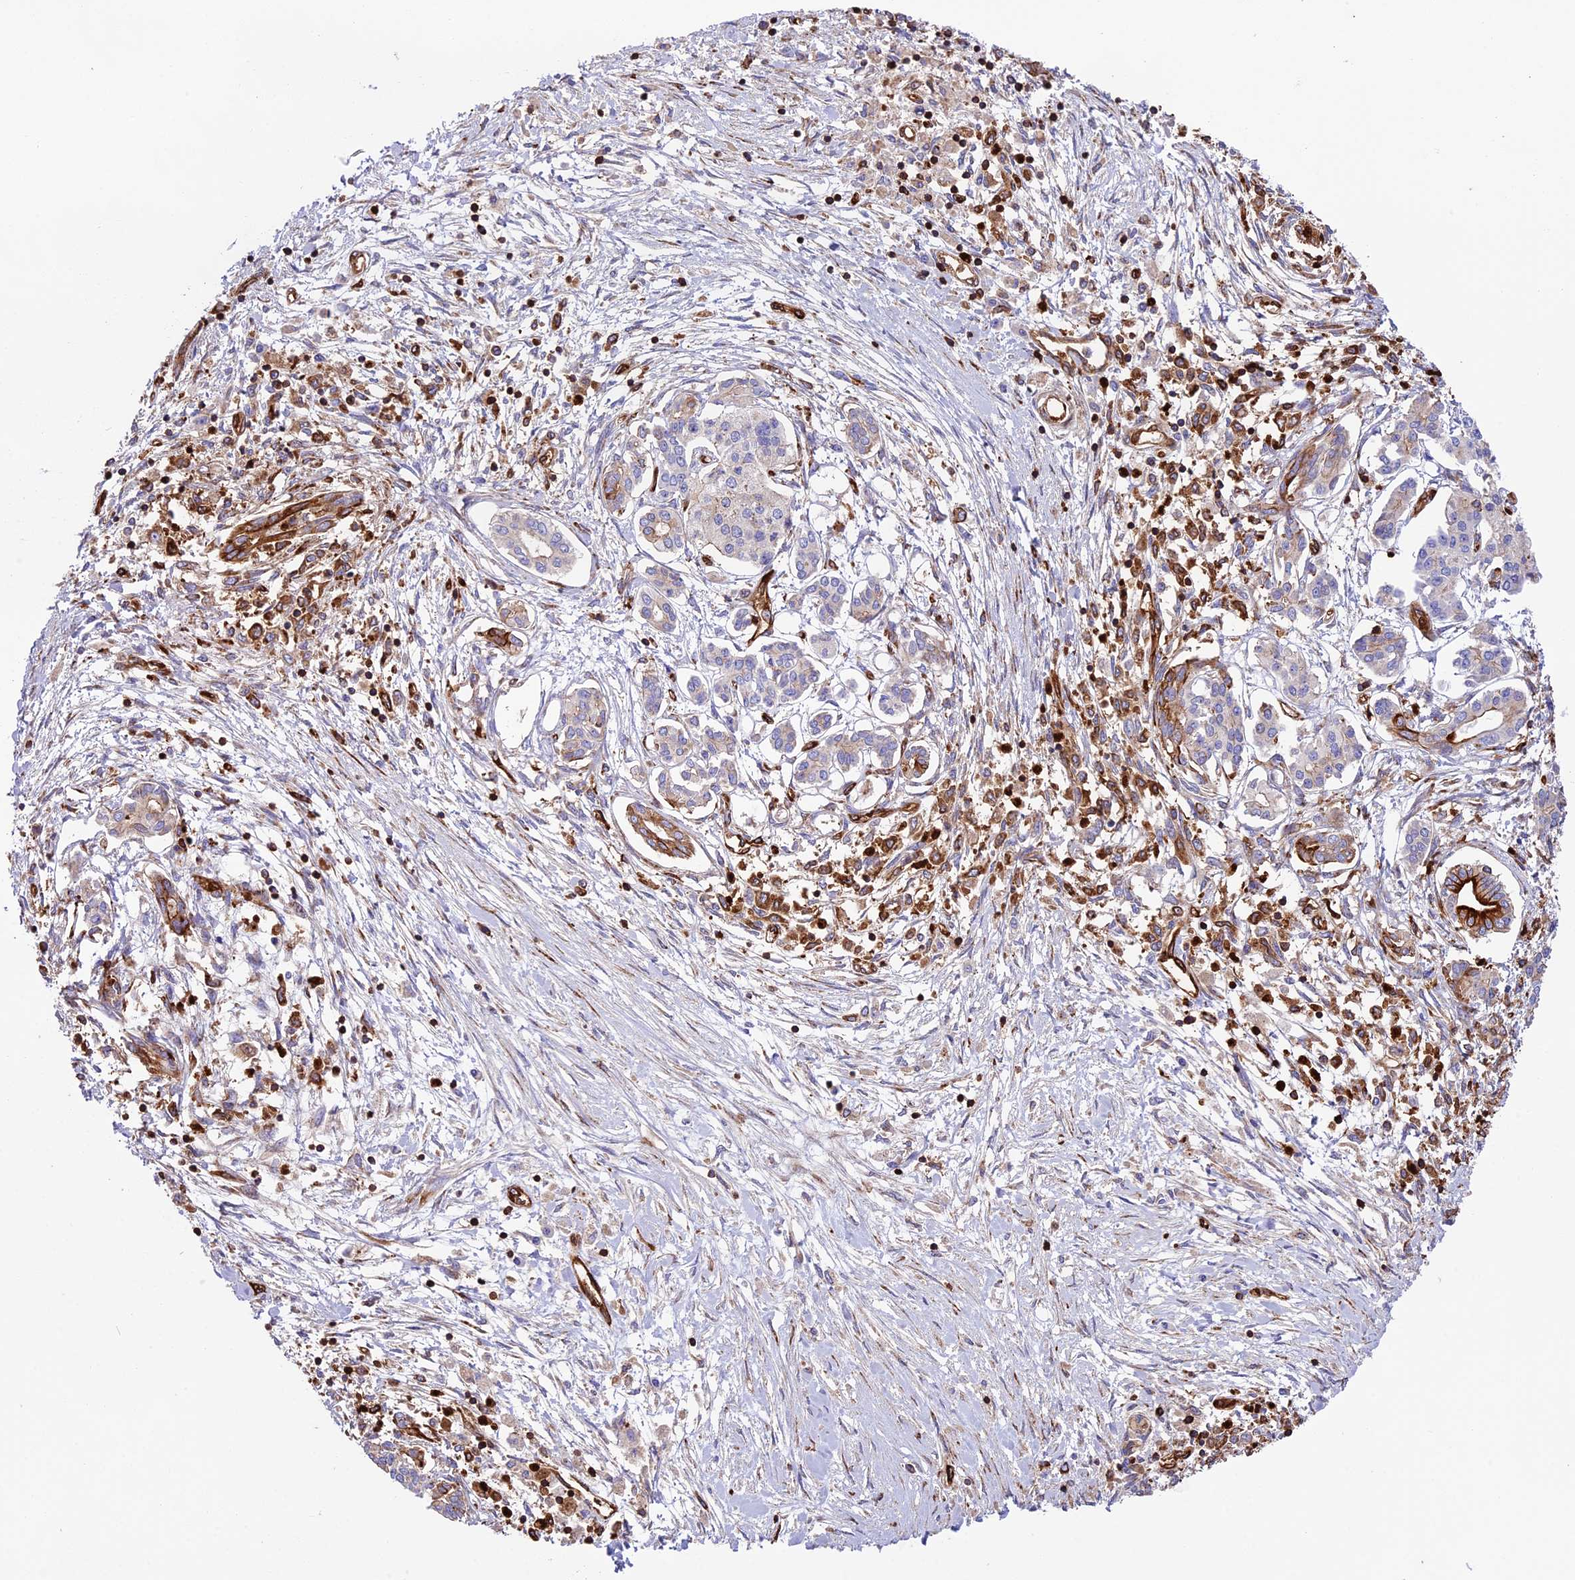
{"staining": {"intensity": "negative", "quantity": "none", "location": "none"}, "tissue": "pancreatic cancer", "cell_type": "Tumor cells", "image_type": "cancer", "snomed": [{"axis": "morphology", "description": "Adenocarcinoma, NOS"}, {"axis": "topography", "description": "Pancreas"}], "caption": "The photomicrograph shows no staining of tumor cells in pancreatic cancer.", "gene": "CD99L2", "patient": {"sex": "female", "age": 50}}